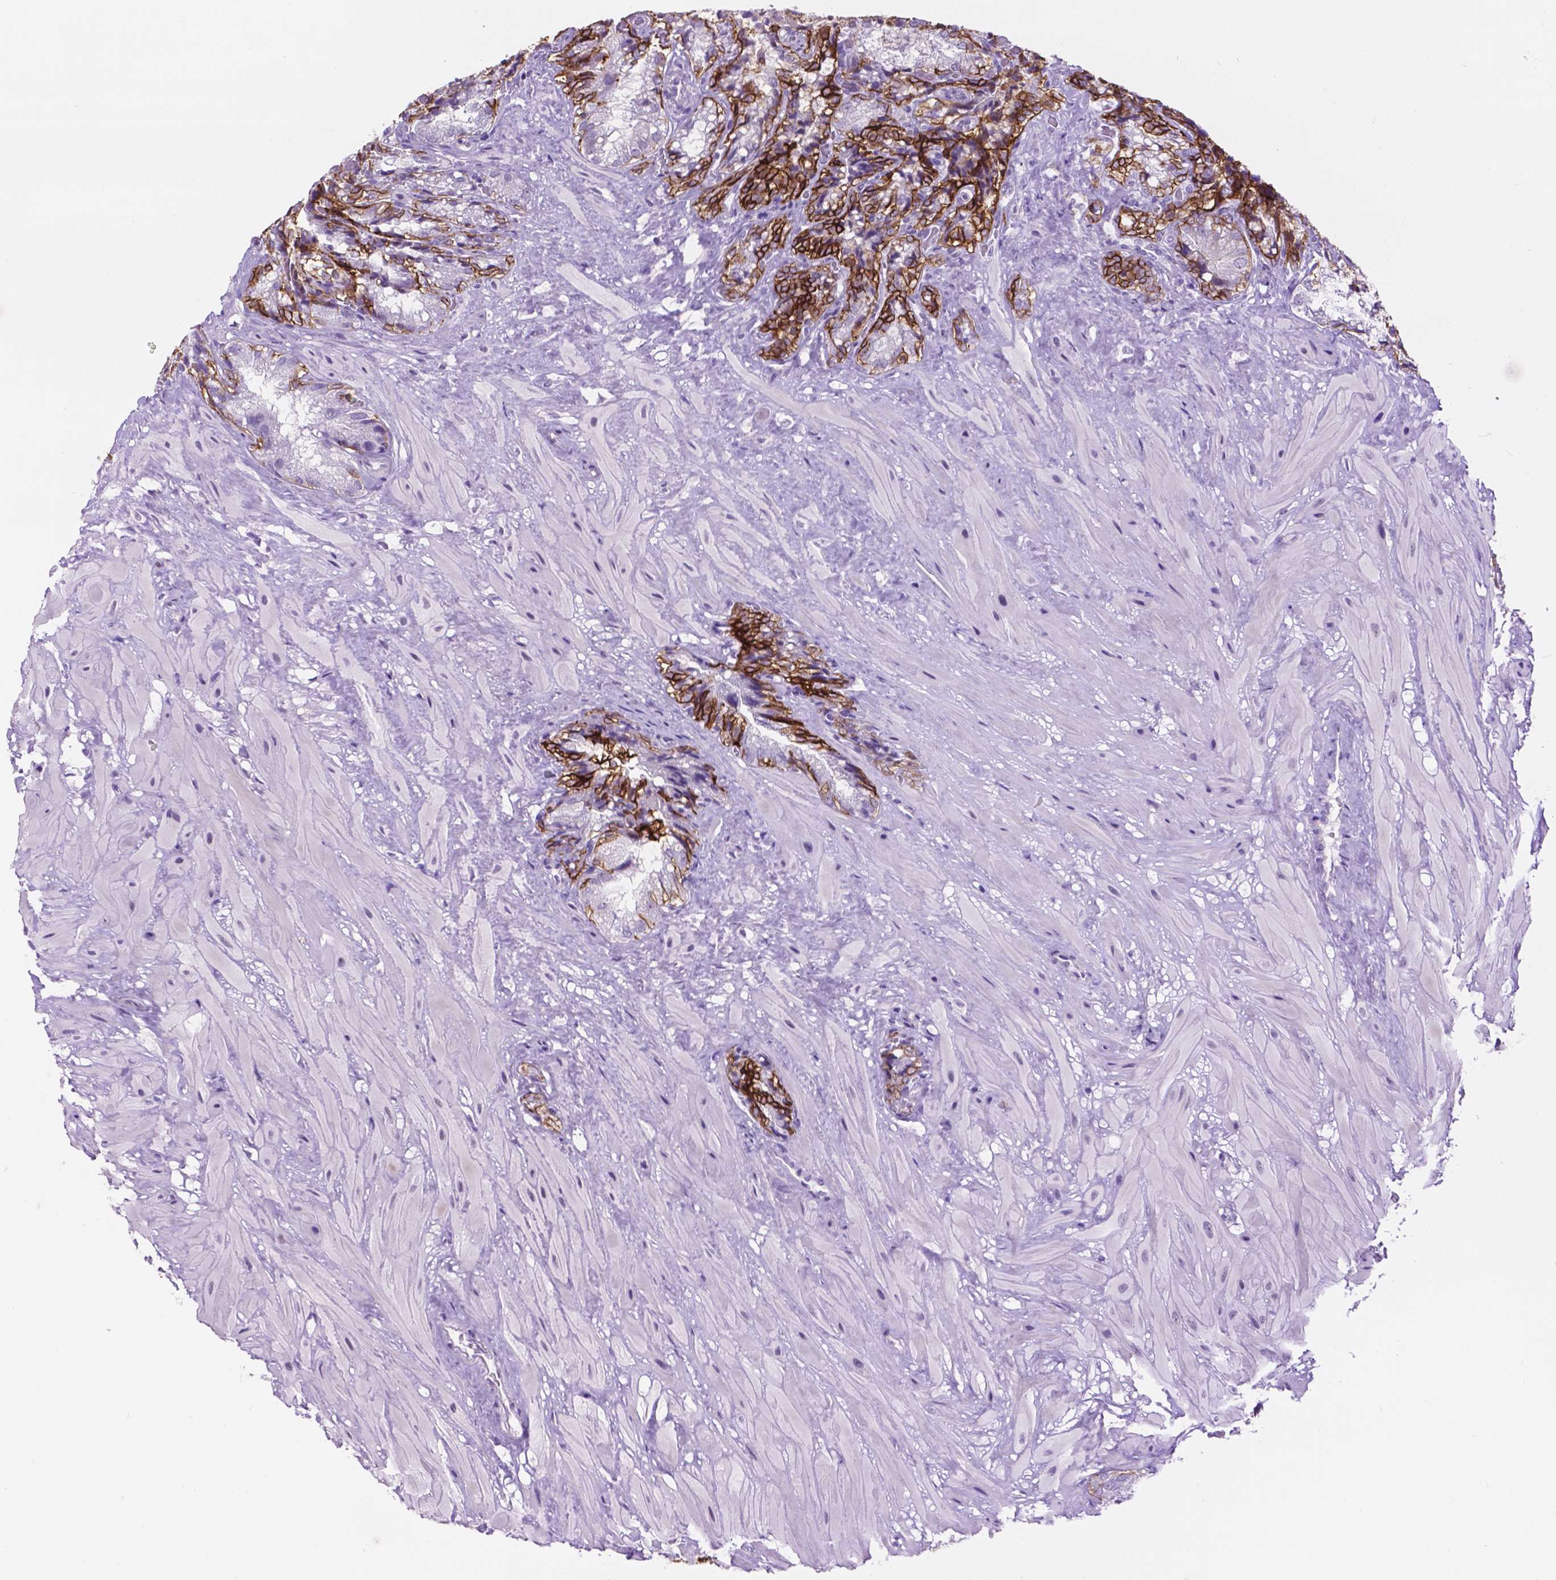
{"staining": {"intensity": "strong", "quantity": "25%-75%", "location": "cytoplasmic/membranous"}, "tissue": "seminal vesicle", "cell_type": "Glandular cells", "image_type": "normal", "snomed": [{"axis": "morphology", "description": "Normal tissue, NOS"}, {"axis": "topography", "description": "Seminal veicle"}], "caption": "IHC image of normal human seminal vesicle stained for a protein (brown), which demonstrates high levels of strong cytoplasmic/membranous staining in about 25%-75% of glandular cells.", "gene": "TACSTD2", "patient": {"sex": "male", "age": 57}}